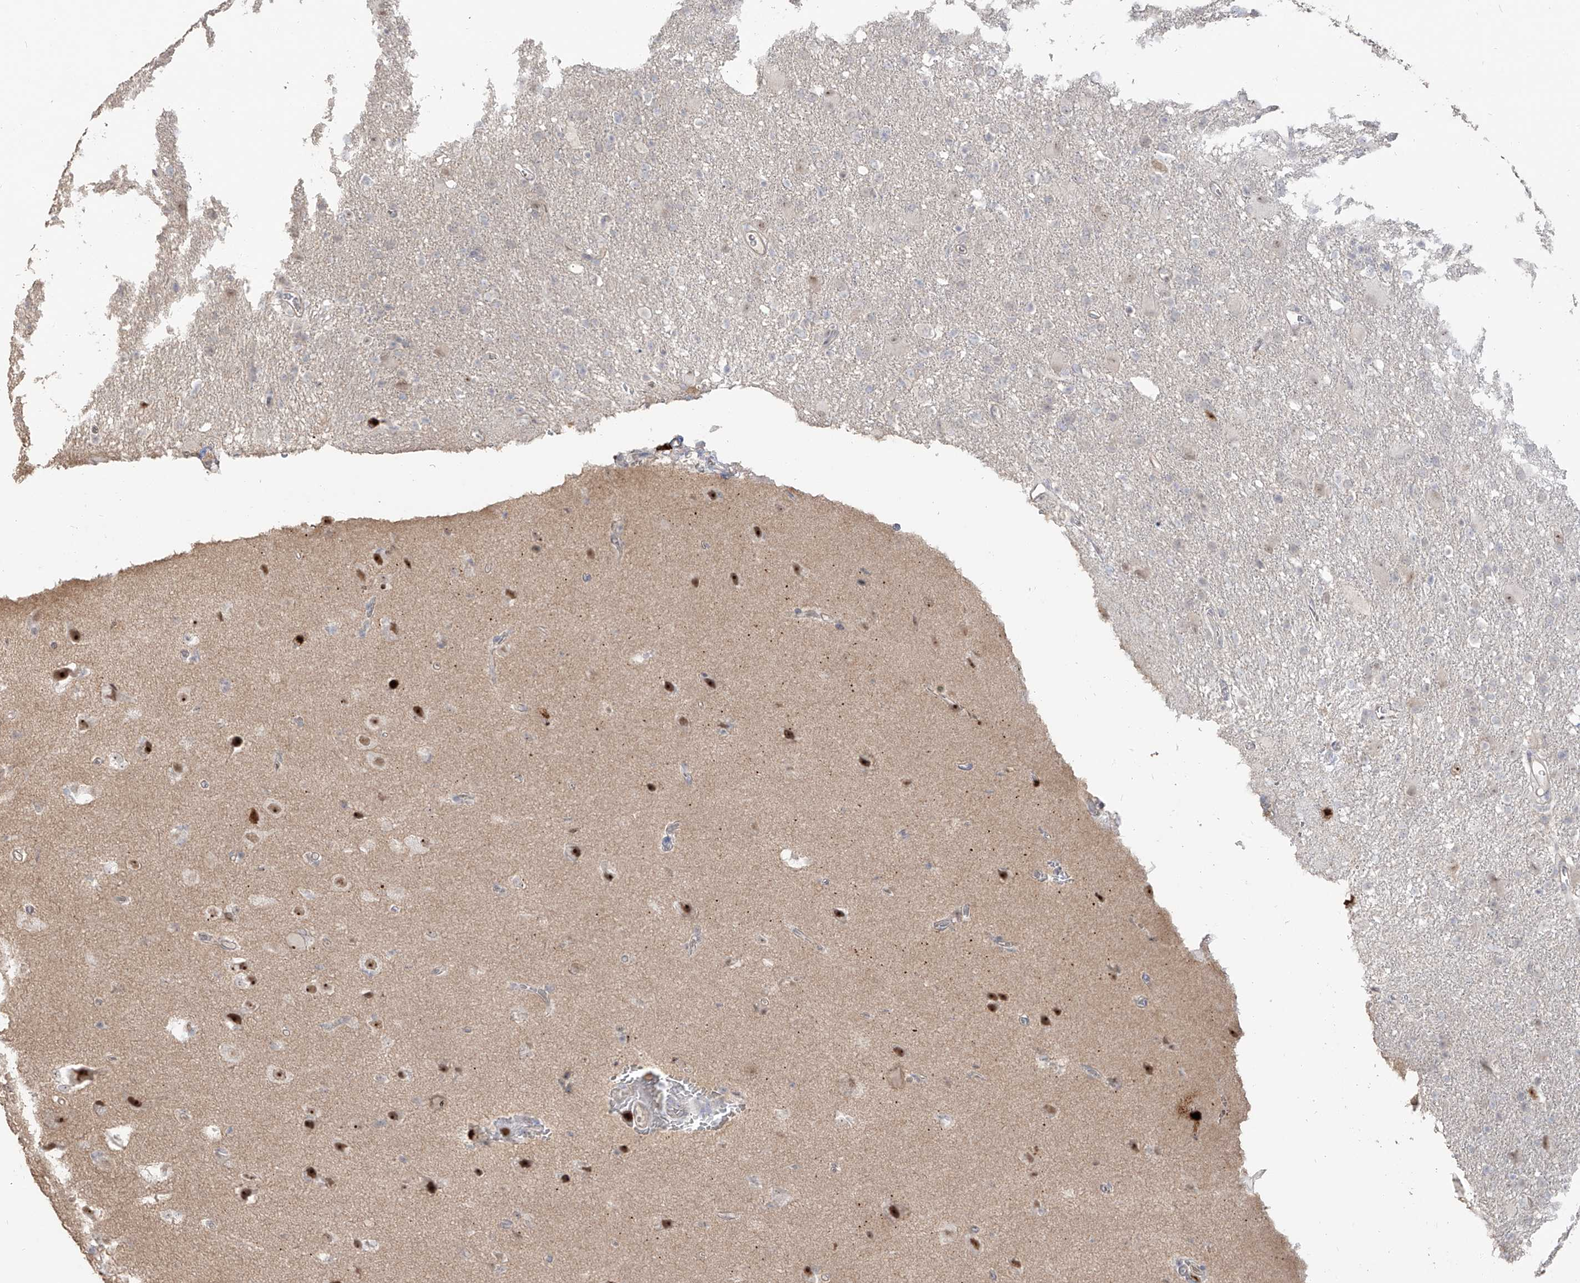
{"staining": {"intensity": "negative", "quantity": "none", "location": "none"}, "tissue": "glioma", "cell_type": "Tumor cells", "image_type": "cancer", "snomed": [{"axis": "morphology", "description": "Glioma, malignant, High grade"}, {"axis": "topography", "description": "Brain"}], "caption": "Immunohistochemistry histopathology image of glioma stained for a protein (brown), which displays no staining in tumor cells. (Brightfield microscopy of DAB (3,3'-diaminobenzidine) immunohistochemistry at high magnification).", "gene": "ZNF227", "patient": {"sex": "female", "age": 57}}